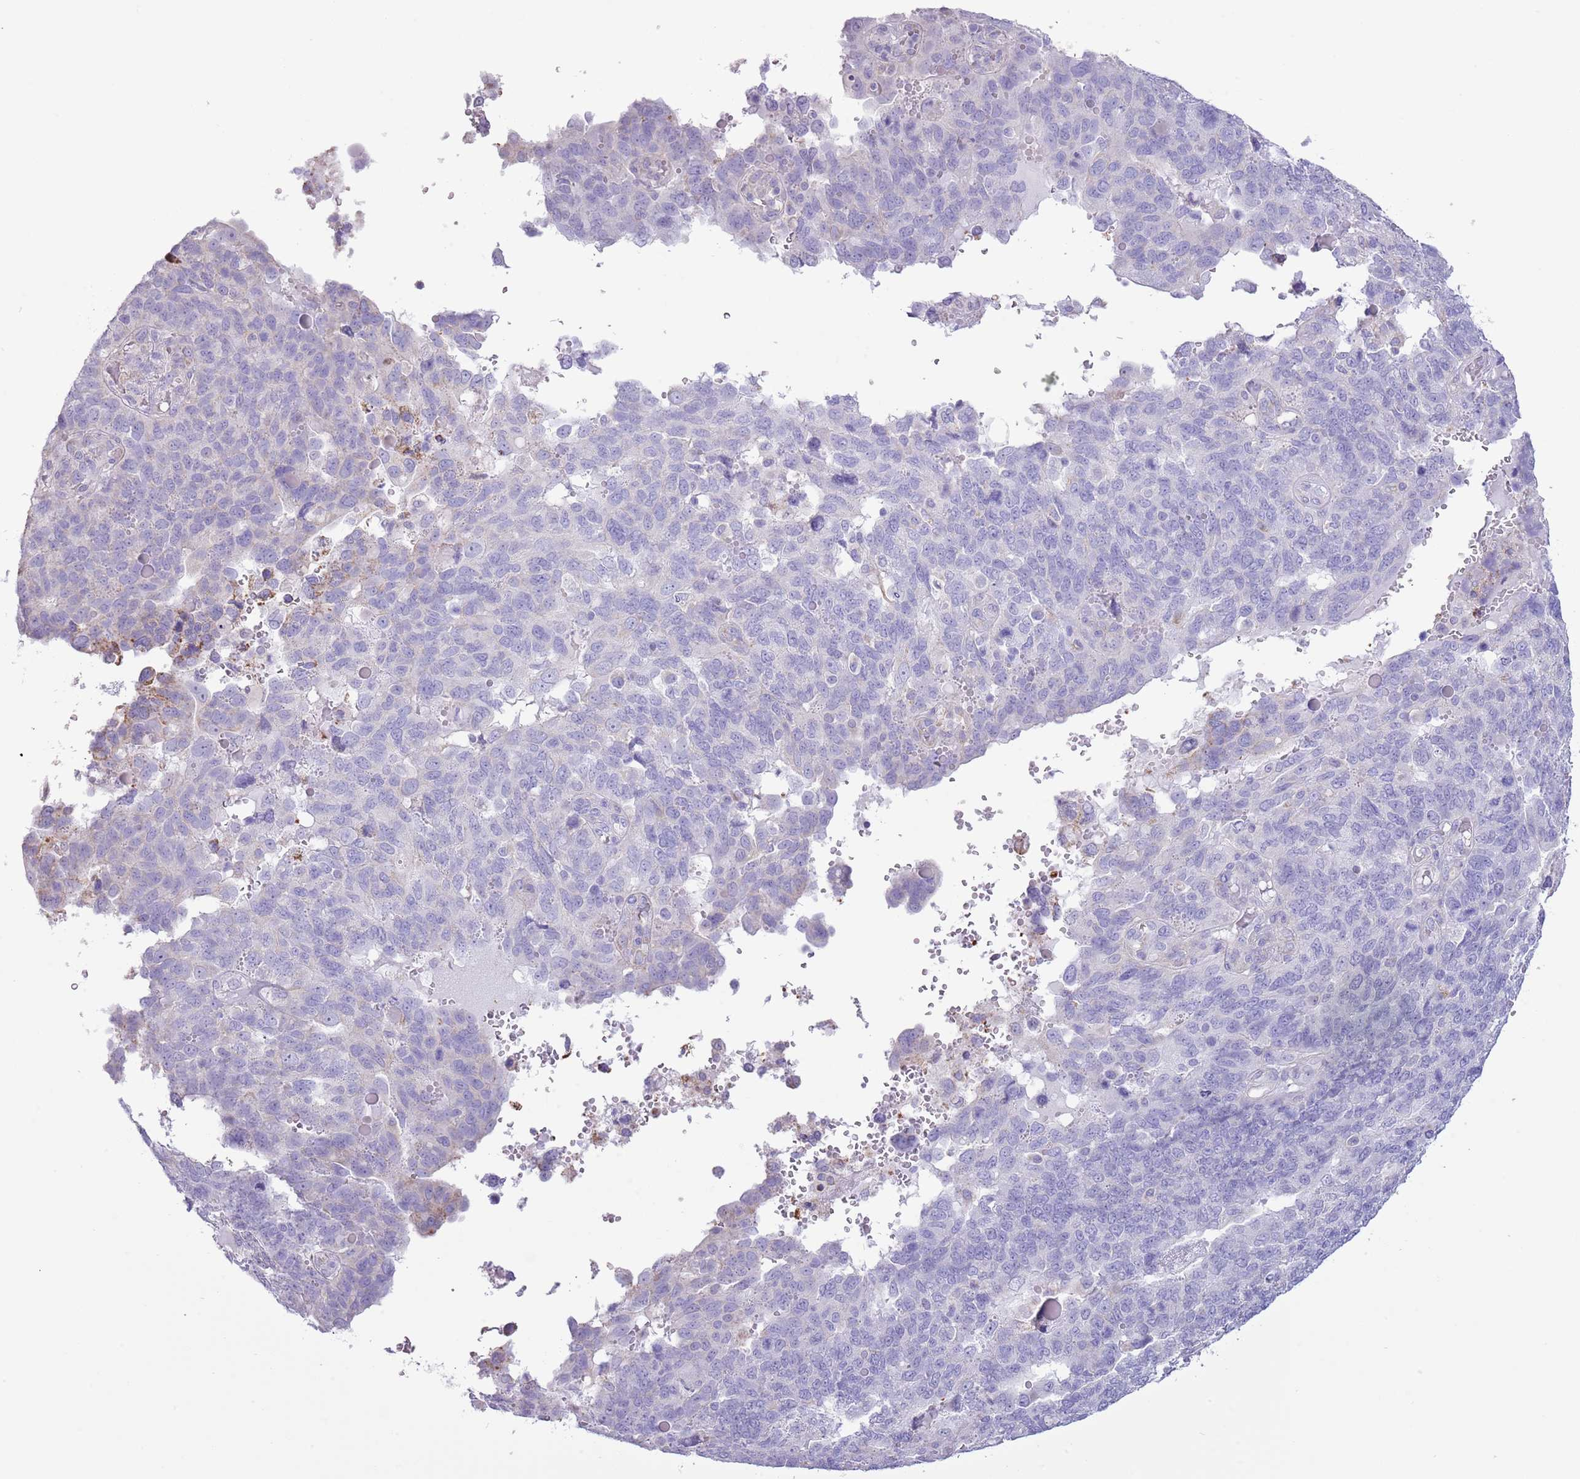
{"staining": {"intensity": "negative", "quantity": "none", "location": "none"}, "tissue": "endometrial cancer", "cell_type": "Tumor cells", "image_type": "cancer", "snomed": [{"axis": "morphology", "description": "Adenocarcinoma, NOS"}, {"axis": "topography", "description": "Endometrium"}], "caption": "This is an IHC histopathology image of endometrial adenocarcinoma. There is no positivity in tumor cells.", "gene": "SLC23A1", "patient": {"sex": "female", "age": 66}}